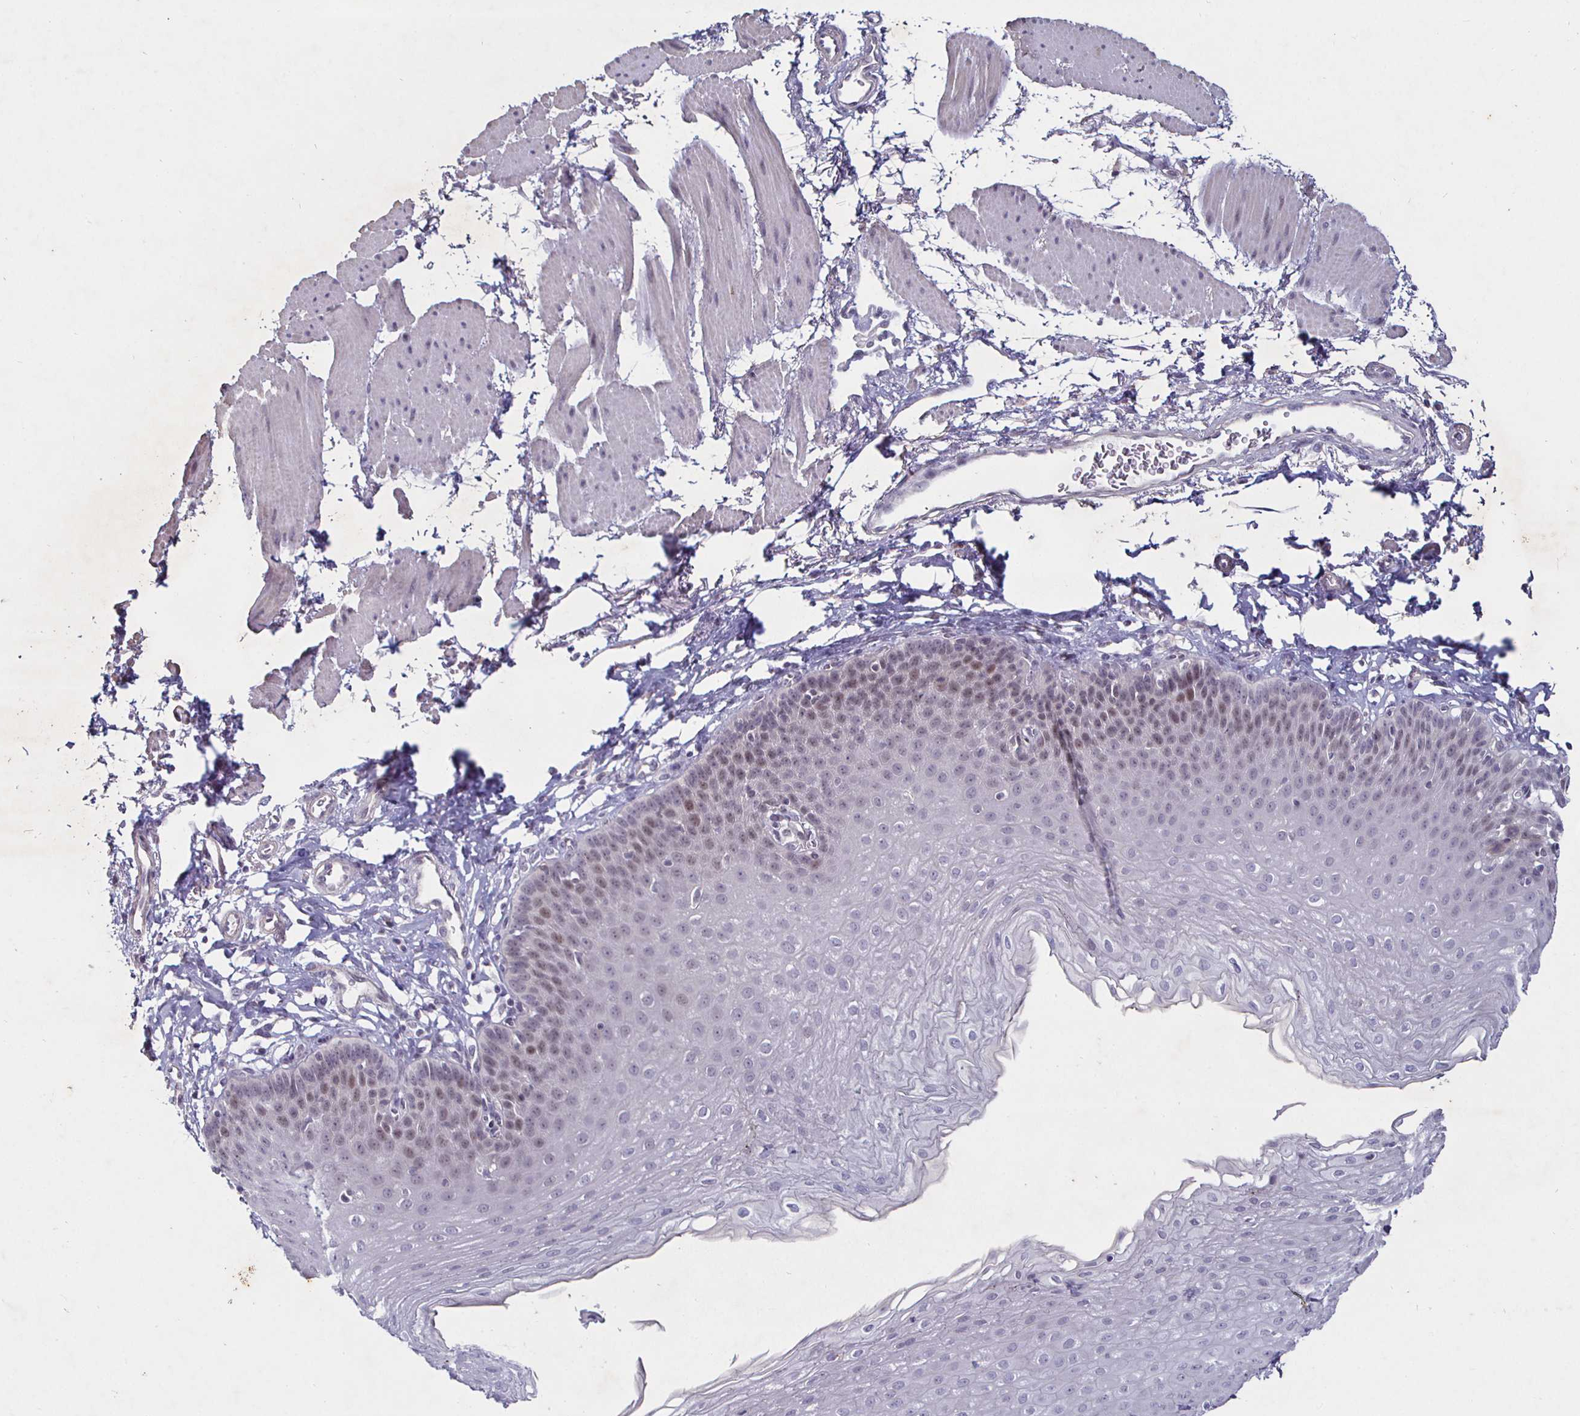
{"staining": {"intensity": "weak", "quantity": "25%-75%", "location": "nuclear"}, "tissue": "esophagus", "cell_type": "Squamous epithelial cells", "image_type": "normal", "snomed": [{"axis": "morphology", "description": "Normal tissue, NOS"}, {"axis": "topography", "description": "Esophagus"}], "caption": "Immunohistochemical staining of unremarkable human esophagus displays 25%-75% levels of weak nuclear protein expression in approximately 25%-75% of squamous epithelial cells.", "gene": "MLH1", "patient": {"sex": "female", "age": 81}}